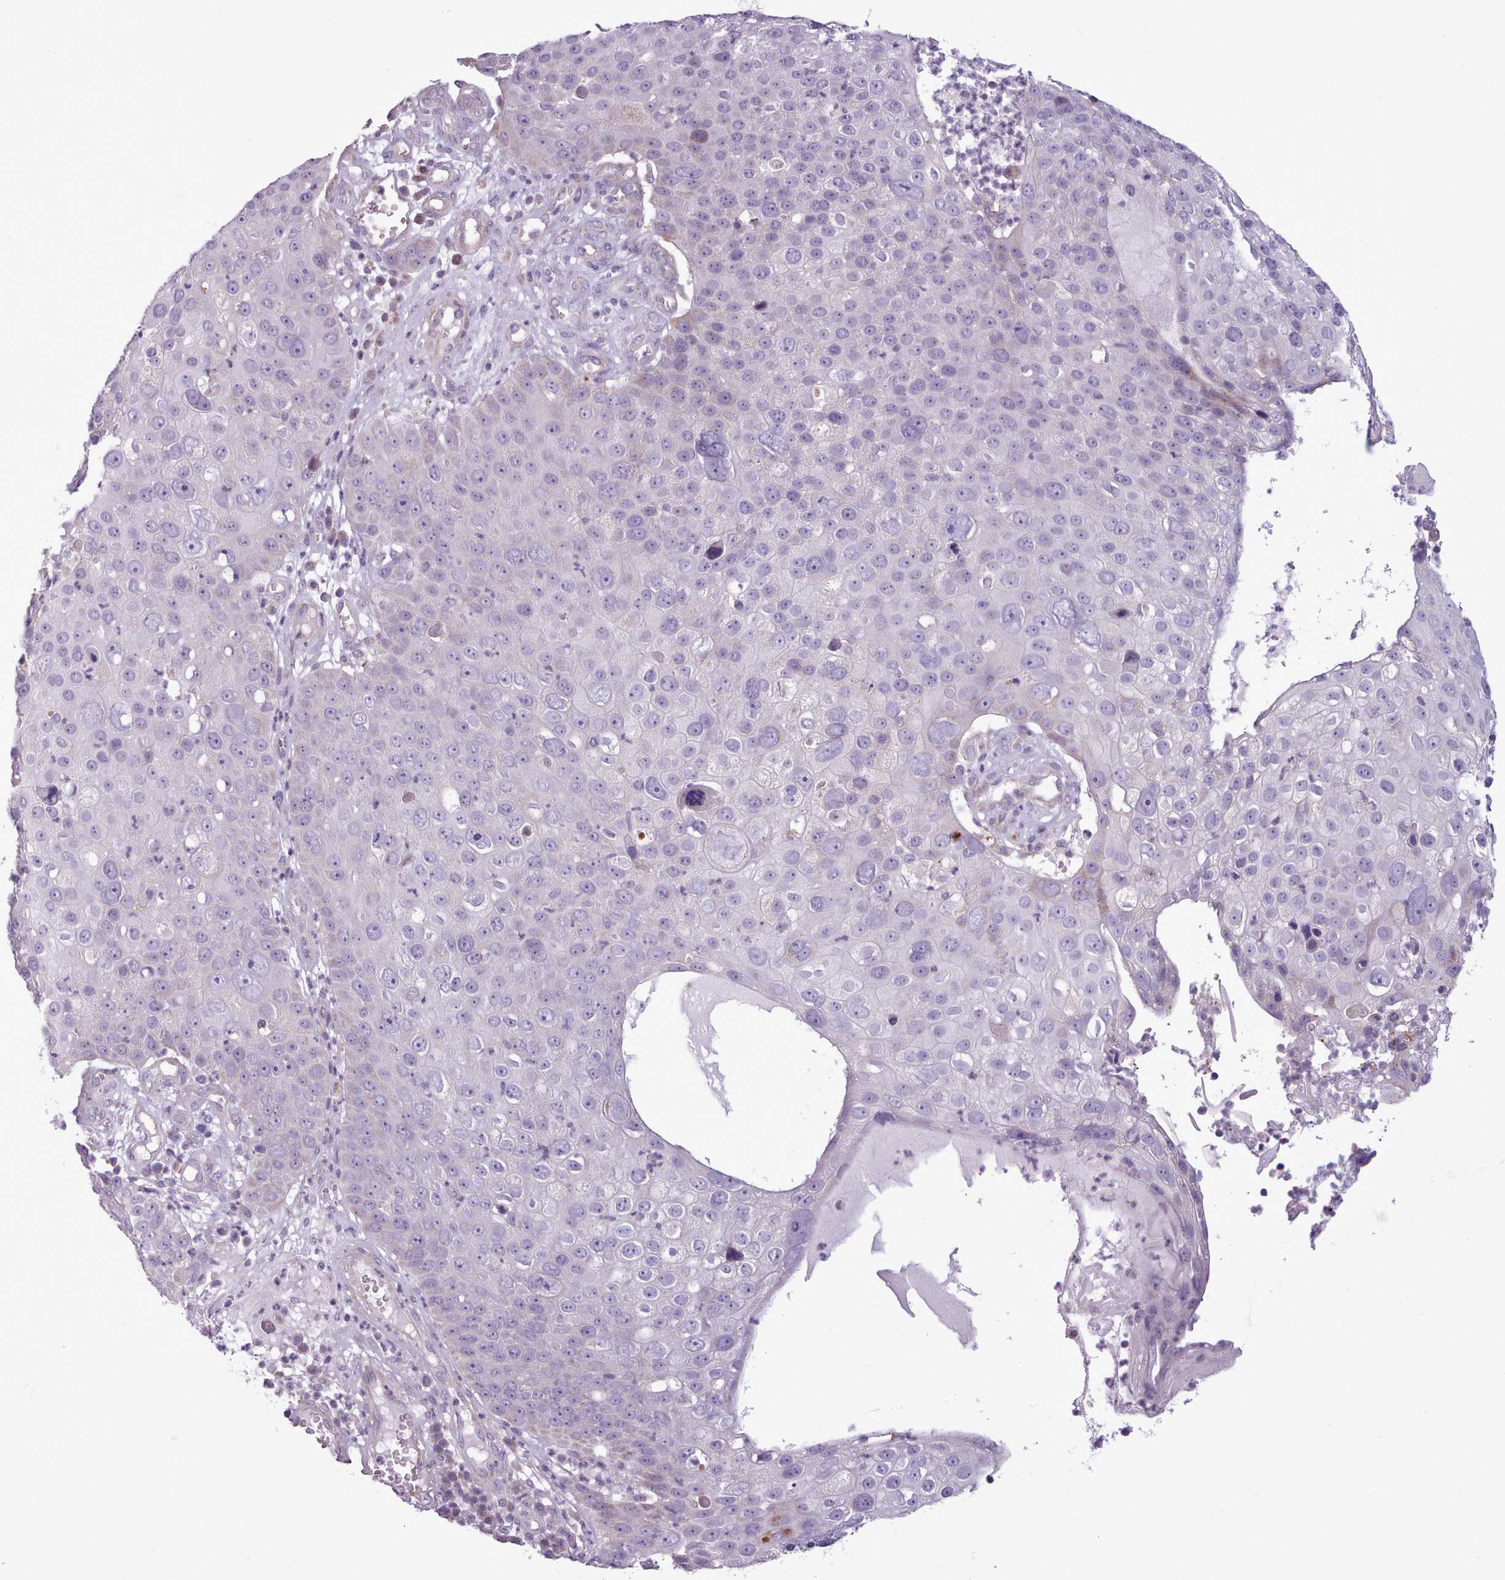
{"staining": {"intensity": "negative", "quantity": "none", "location": "none"}, "tissue": "skin cancer", "cell_type": "Tumor cells", "image_type": "cancer", "snomed": [{"axis": "morphology", "description": "Squamous cell carcinoma, NOS"}, {"axis": "topography", "description": "Skin"}], "caption": "There is no significant expression in tumor cells of skin cancer. (Brightfield microscopy of DAB immunohistochemistry (IHC) at high magnification).", "gene": "AVL9", "patient": {"sex": "male", "age": 71}}